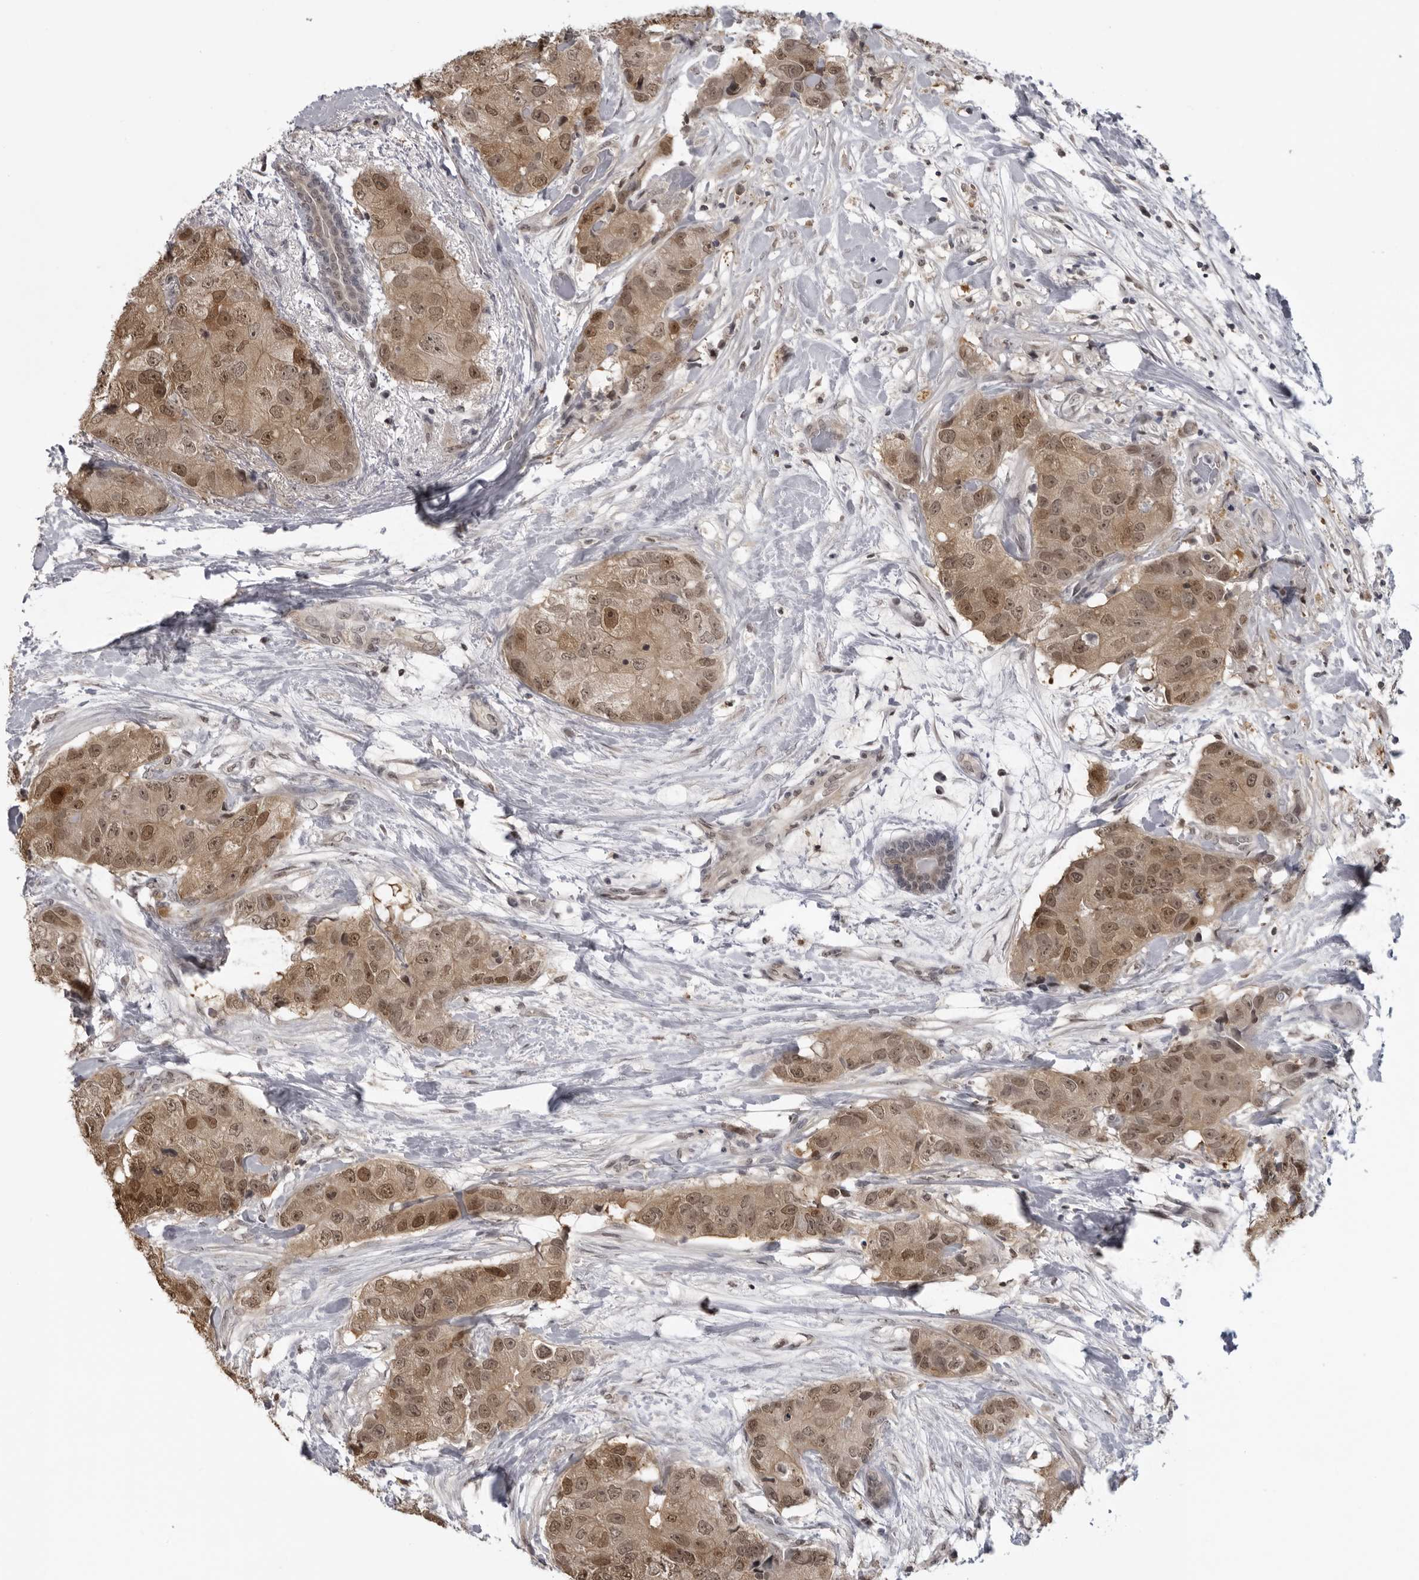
{"staining": {"intensity": "moderate", "quantity": ">75%", "location": "cytoplasmic/membranous,nuclear"}, "tissue": "breast cancer", "cell_type": "Tumor cells", "image_type": "cancer", "snomed": [{"axis": "morphology", "description": "Duct carcinoma"}, {"axis": "topography", "description": "Breast"}], "caption": "A photomicrograph of human breast cancer stained for a protein demonstrates moderate cytoplasmic/membranous and nuclear brown staining in tumor cells.", "gene": "PDCL3", "patient": {"sex": "female", "age": 62}}